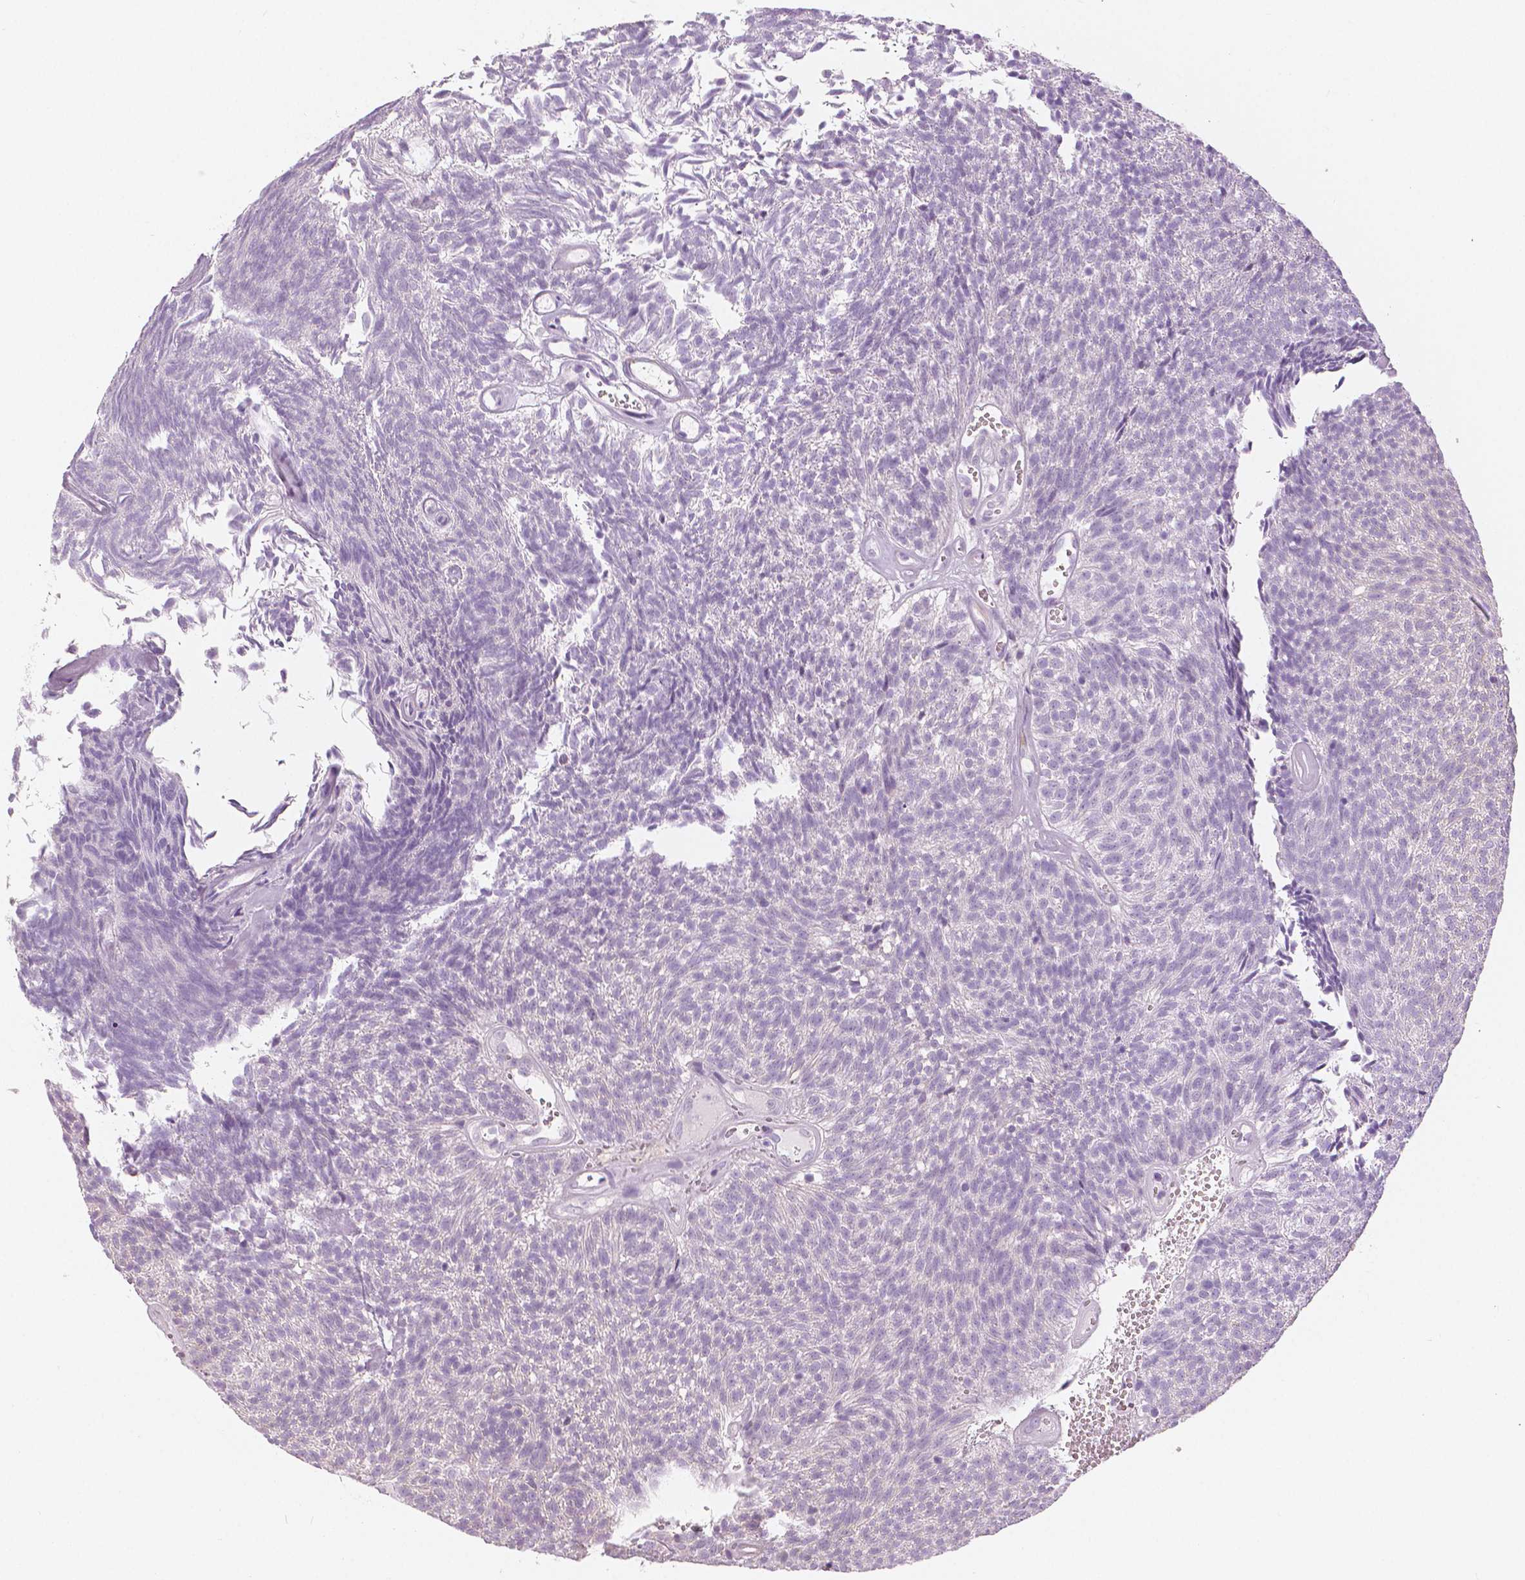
{"staining": {"intensity": "negative", "quantity": "none", "location": "none"}, "tissue": "urothelial cancer", "cell_type": "Tumor cells", "image_type": "cancer", "snomed": [{"axis": "morphology", "description": "Urothelial carcinoma, Low grade"}, {"axis": "topography", "description": "Urinary bladder"}], "caption": "The micrograph displays no significant expression in tumor cells of urothelial cancer.", "gene": "SLC24A1", "patient": {"sex": "male", "age": 77}}